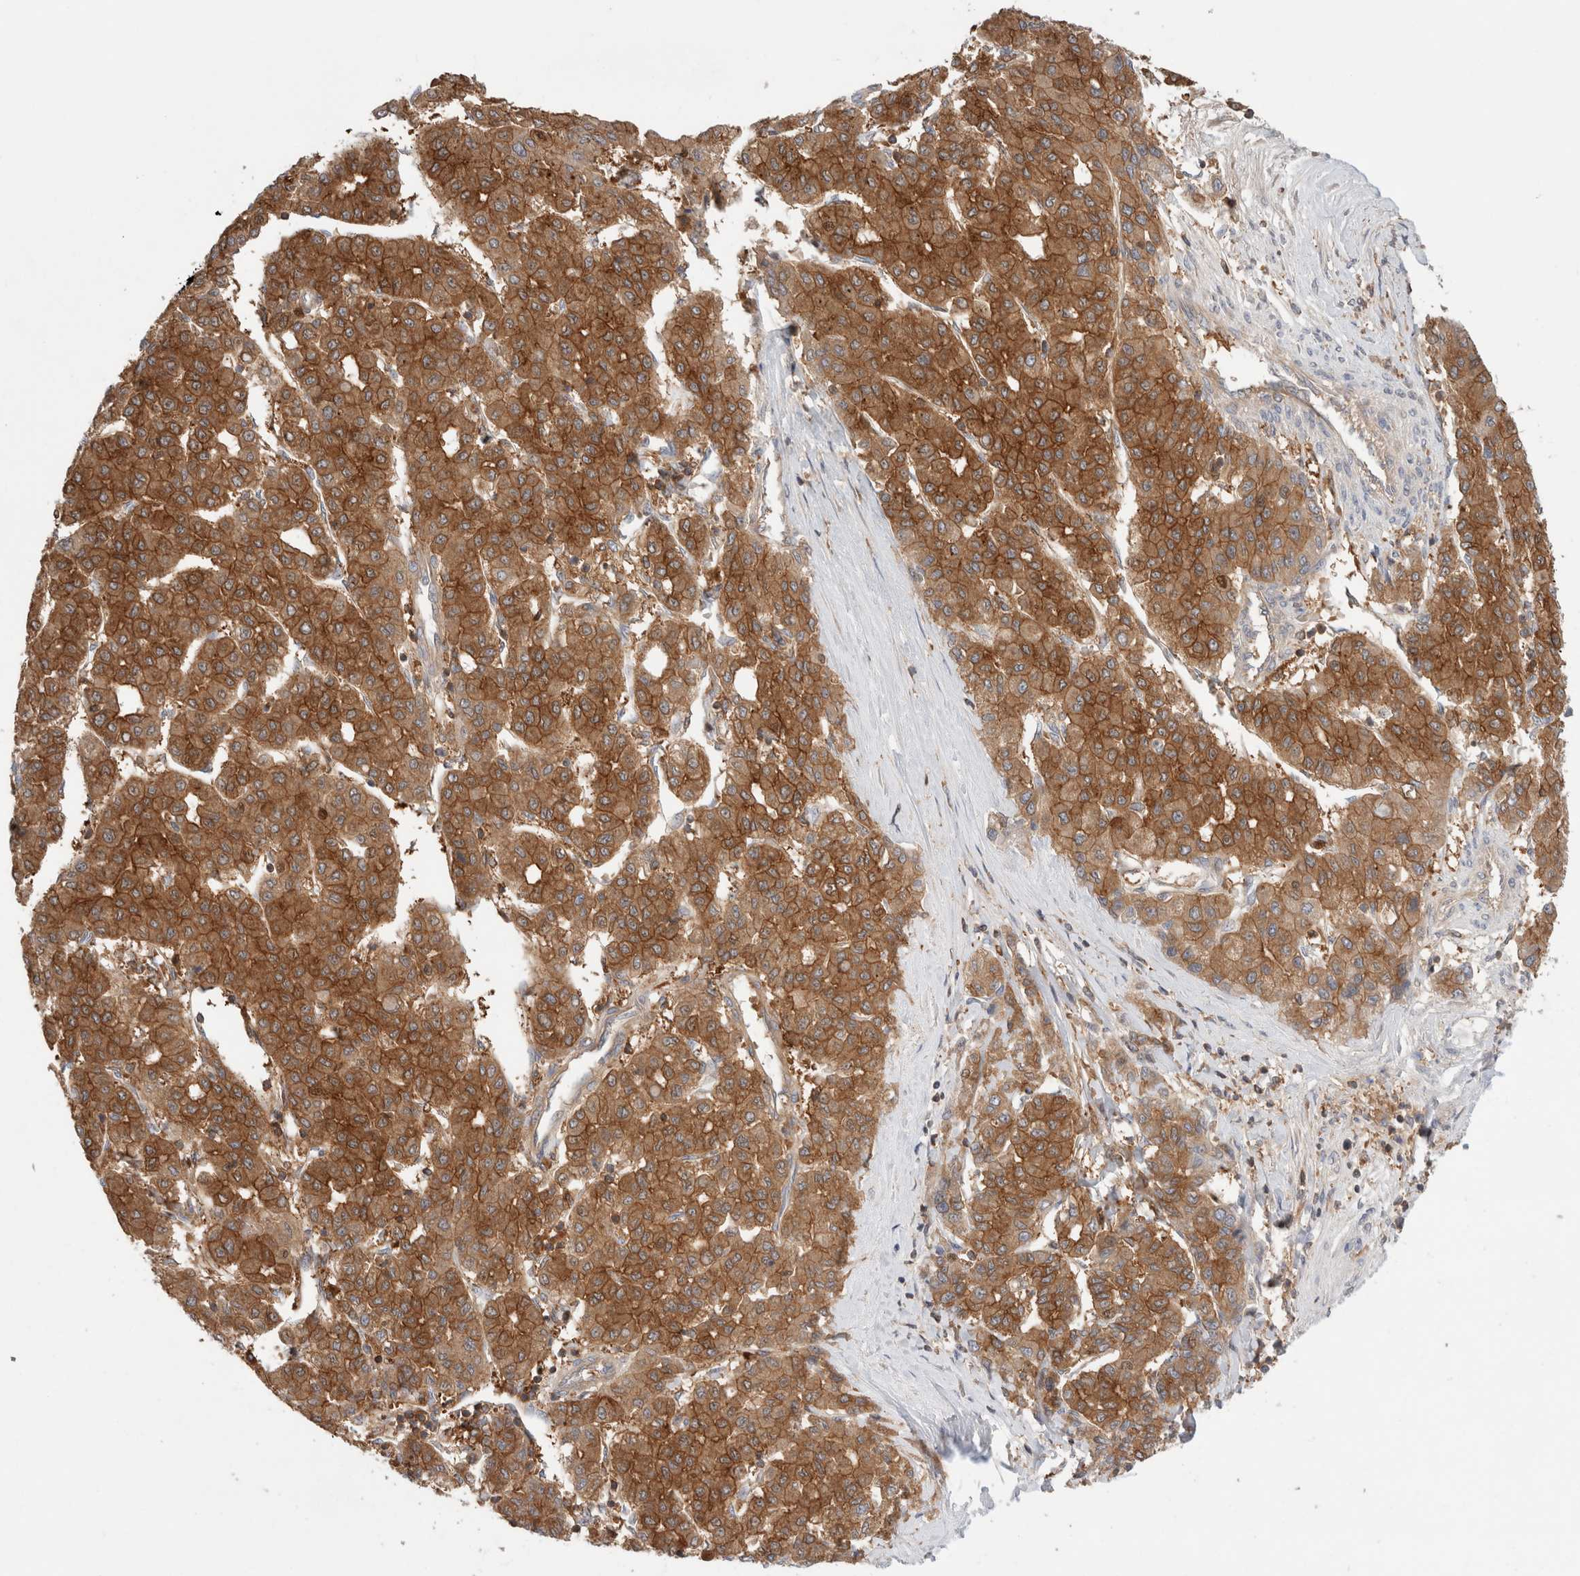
{"staining": {"intensity": "strong", "quantity": ">75%", "location": "cytoplasmic/membranous"}, "tissue": "liver cancer", "cell_type": "Tumor cells", "image_type": "cancer", "snomed": [{"axis": "morphology", "description": "Carcinoma, Hepatocellular, NOS"}, {"axis": "topography", "description": "Liver"}], "caption": "This is an image of immunohistochemistry staining of liver hepatocellular carcinoma, which shows strong staining in the cytoplasmic/membranous of tumor cells.", "gene": "KLHL14", "patient": {"sex": "male", "age": 65}}